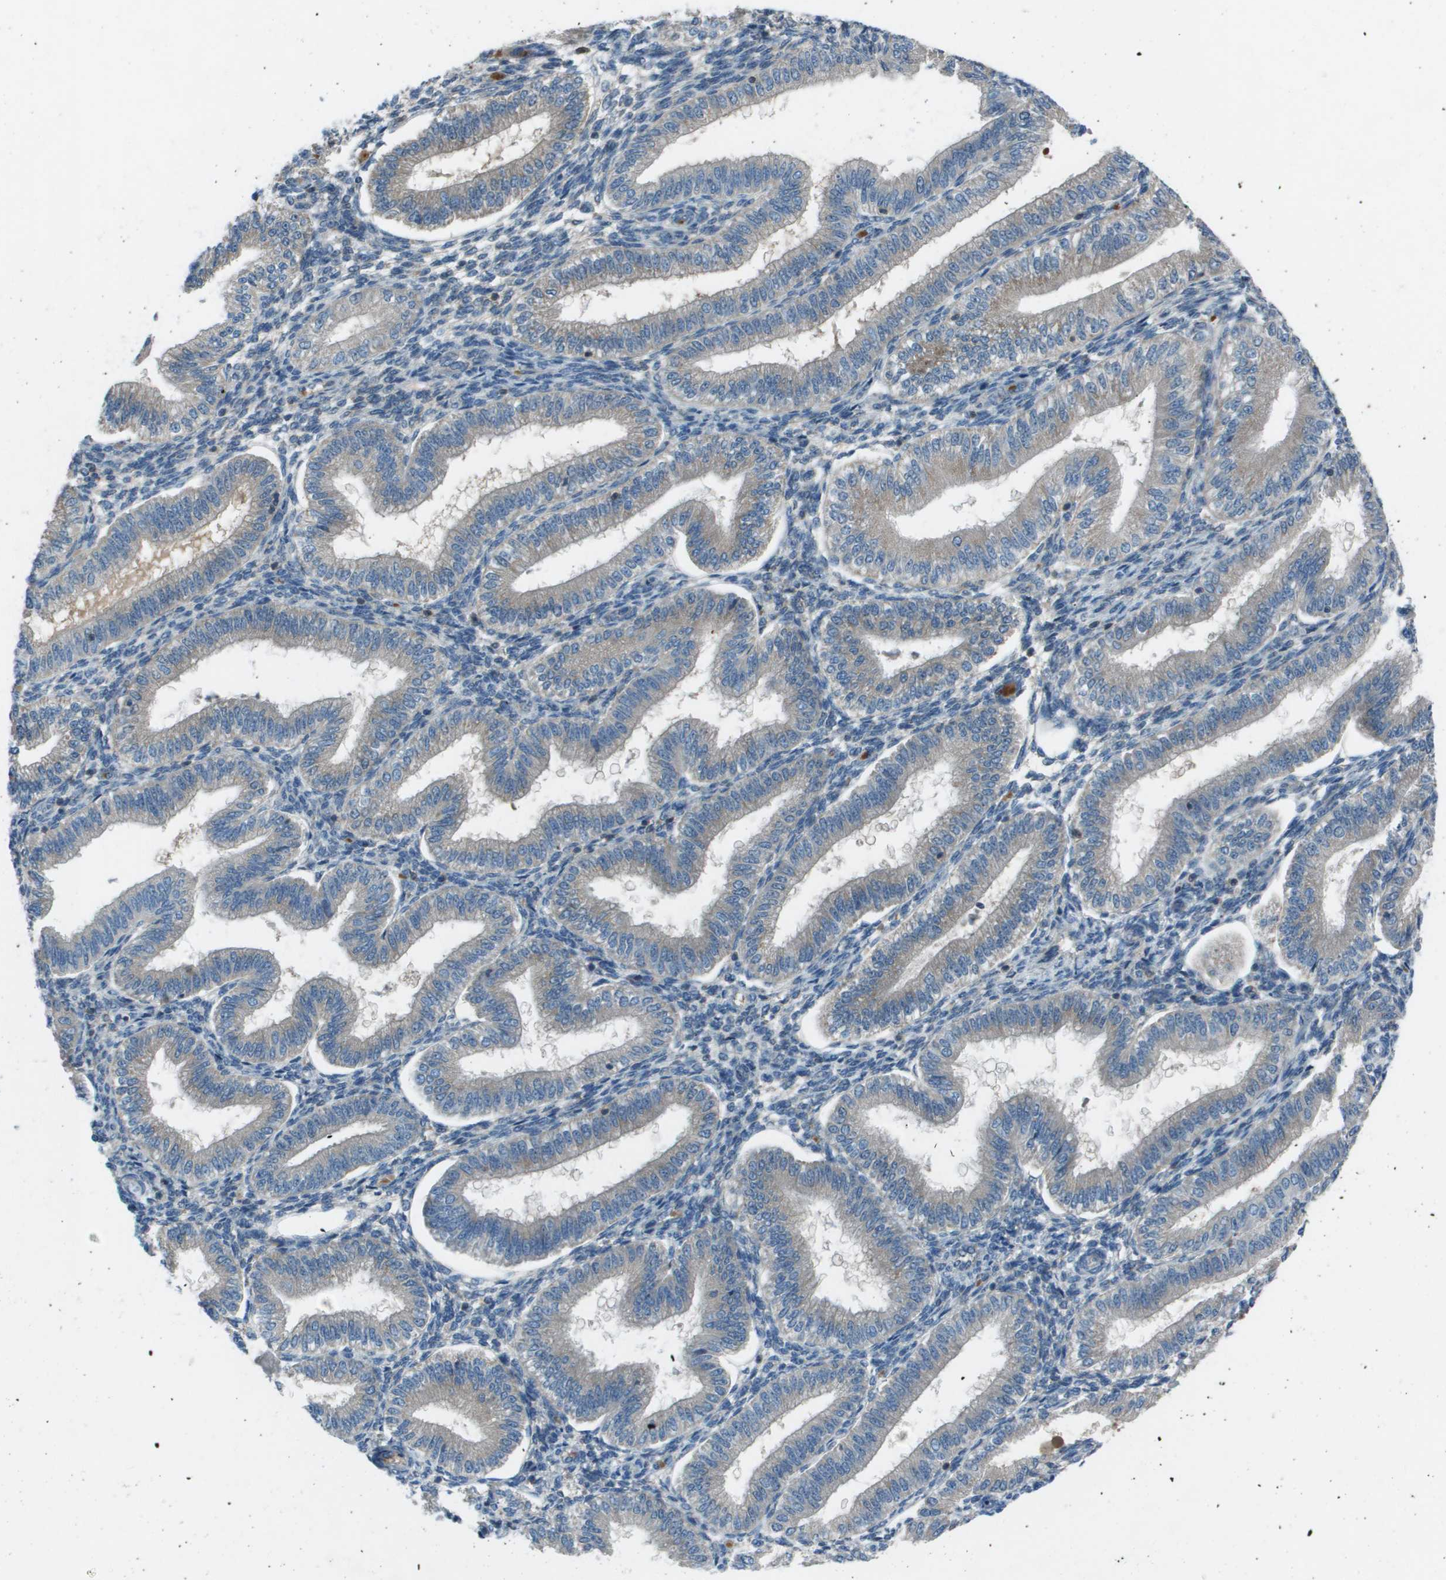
{"staining": {"intensity": "negative", "quantity": "none", "location": "none"}, "tissue": "endometrium", "cell_type": "Cells in endometrial stroma", "image_type": "normal", "snomed": [{"axis": "morphology", "description": "Normal tissue, NOS"}, {"axis": "topography", "description": "Endometrium"}], "caption": "A histopathology image of endometrium stained for a protein reveals no brown staining in cells in endometrial stroma.", "gene": "CAMK4", "patient": {"sex": "female", "age": 39}}